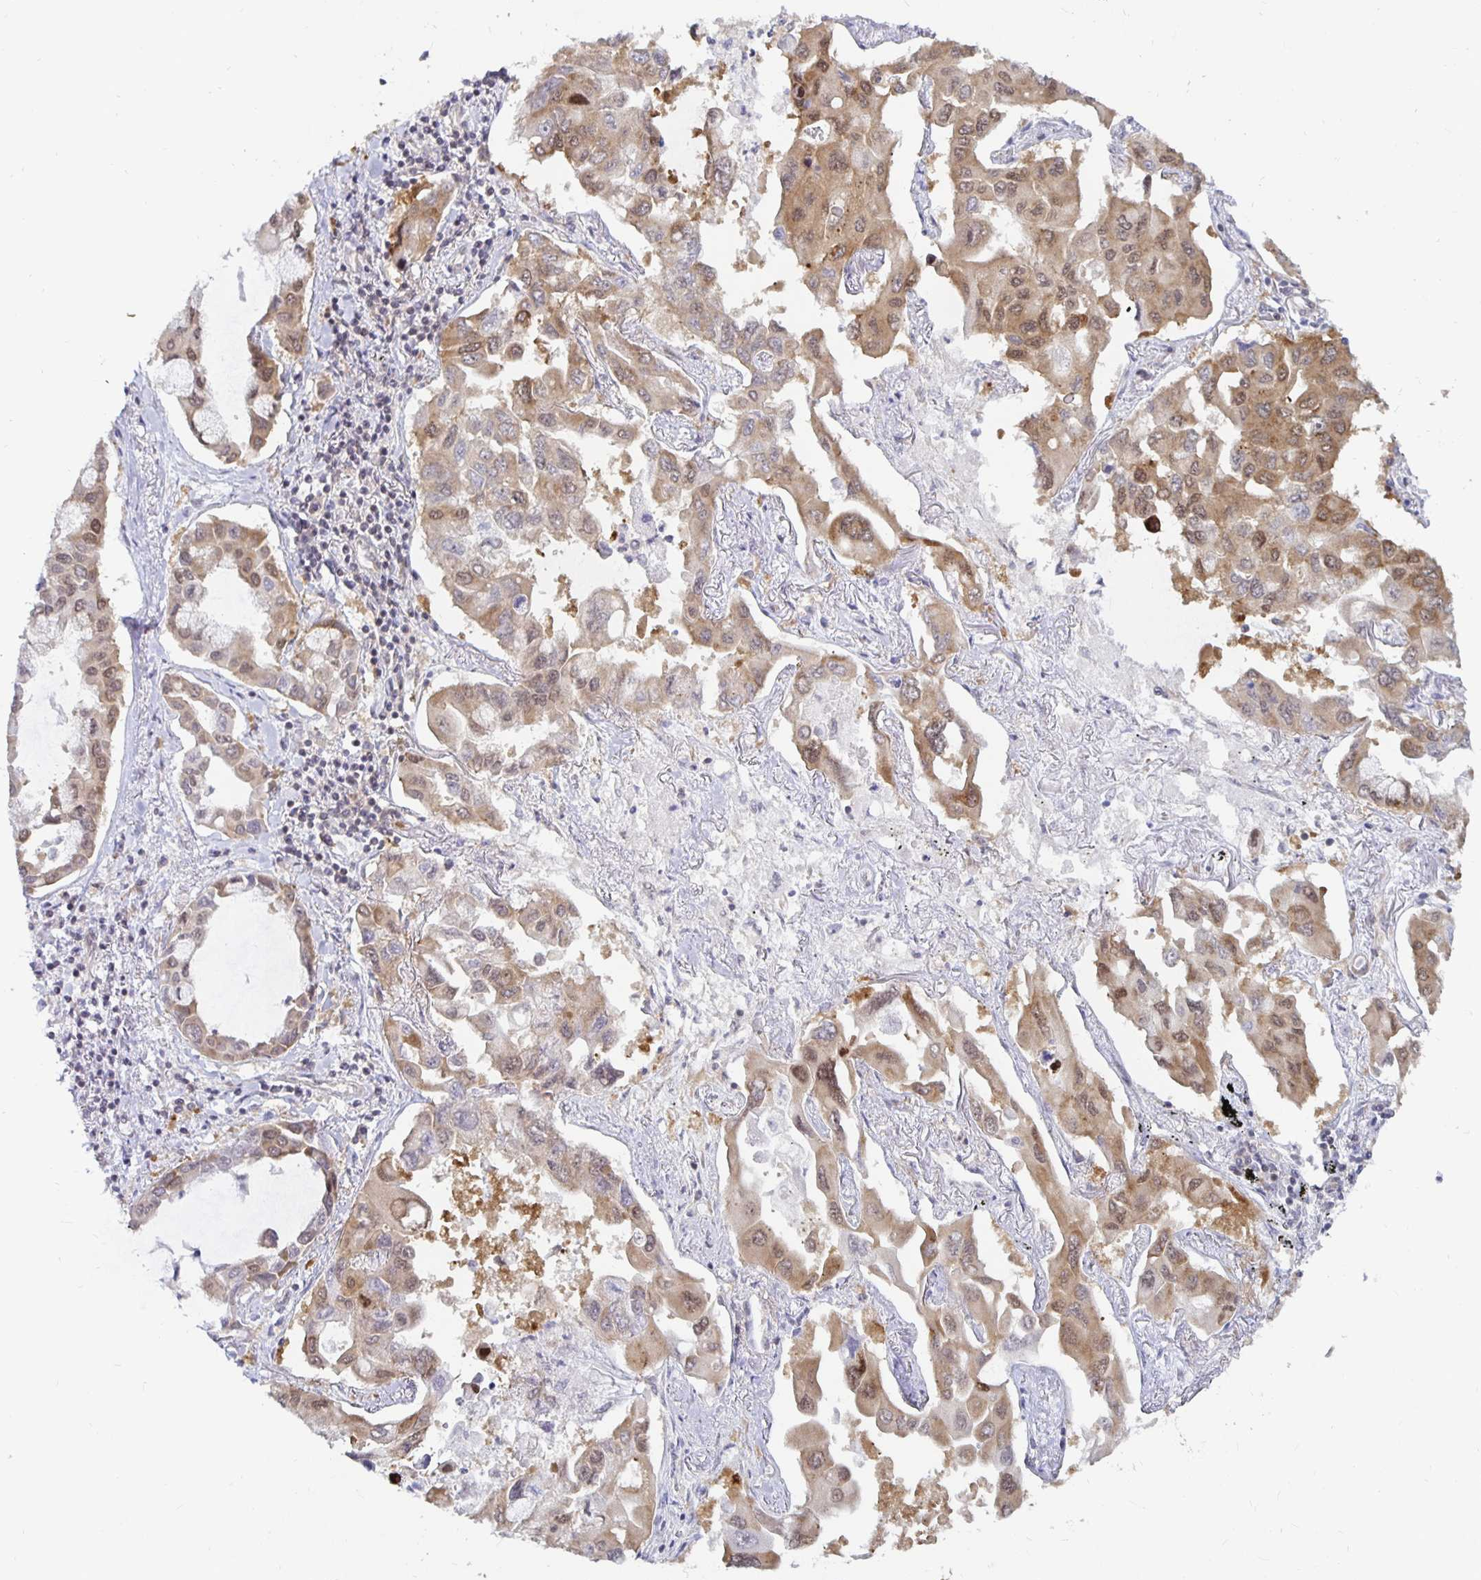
{"staining": {"intensity": "moderate", "quantity": "25%-75%", "location": "cytoplasmic/membranous,nuclear"}, "tissue": "lung cancer", "cell_type": "Tumor cells", "image_type": "cancer", "snomed": [{"axis": "morphology", "description": "Adenocarcinoma, NOS"}, {"axis": "topography", "description": "Lung"}], "caption": "Immunohistochemical staining of human lung cancer (adenocarcinoma) exhibits medium levels of moderate cytoplasmic/membranous and nuclear expression in approximately 25%-75% of tumor cells.", "gene": "PDAP1", "patient": {"sex": "male", "age": 64}}